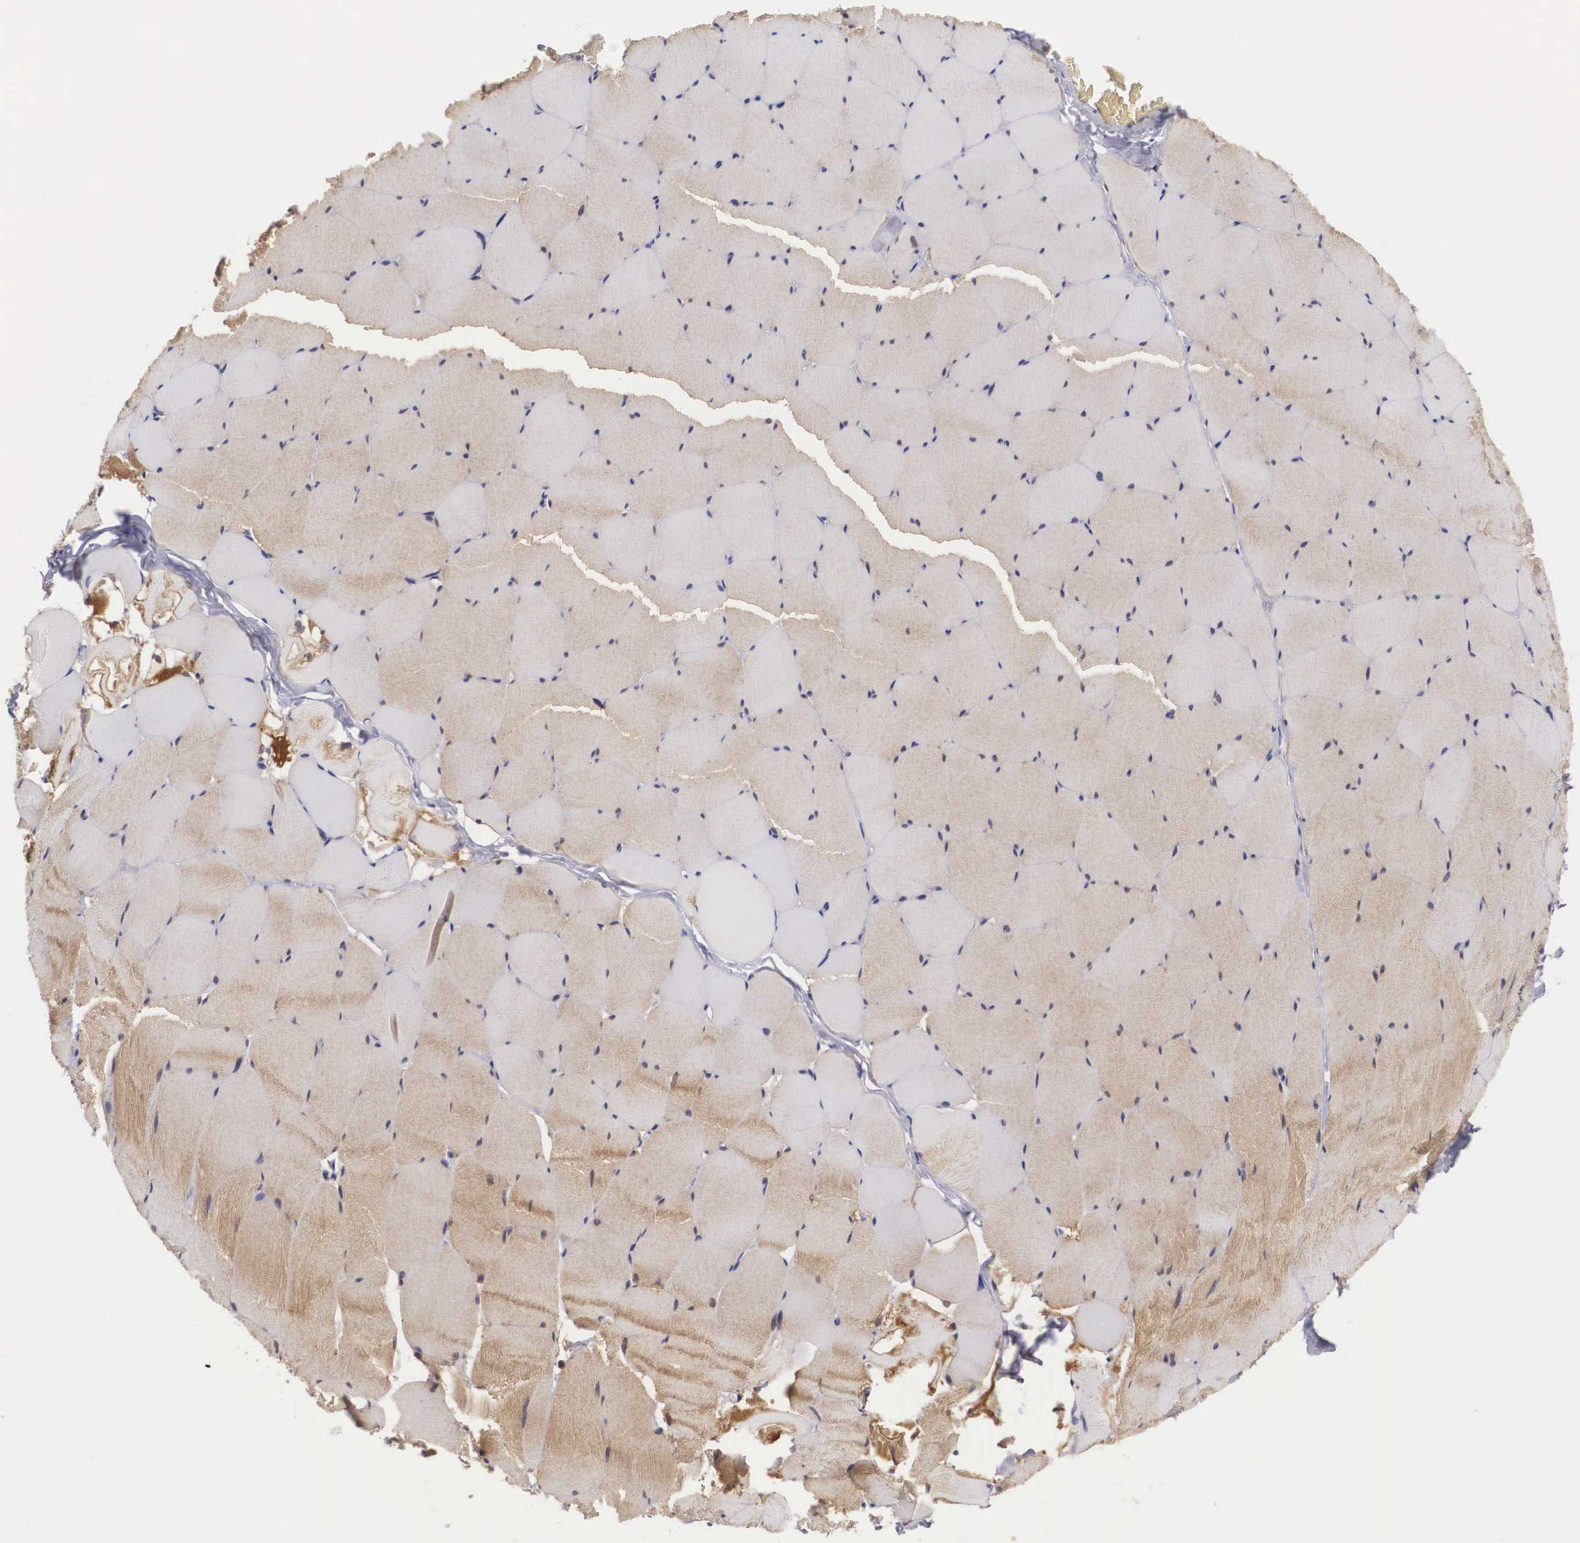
{"staining": {"intensity": "weak", "quantity": "25%-75%", "location": "cytoplasmic/membranous"}, "tissue": "skeletal muscle", "cell_type": "Myocytes", "image_type": "normal", "snomed": [{"axis": "morphology", "description": "Normal tissue, NOS"}, {"axis": "topography", "description": "Skeletal muscle"}, {"axis": "topography", "description": "Salivary gland"}], "caption": "Approximately 25%-75% of myocytes in normal skeletal muscle demonstrate weak cytoplasmic/membranous protein staining as visualized by brown immunohistochemical staining.", "gene": "ADSL", "patient": {"sex": "male", "age": 62}}